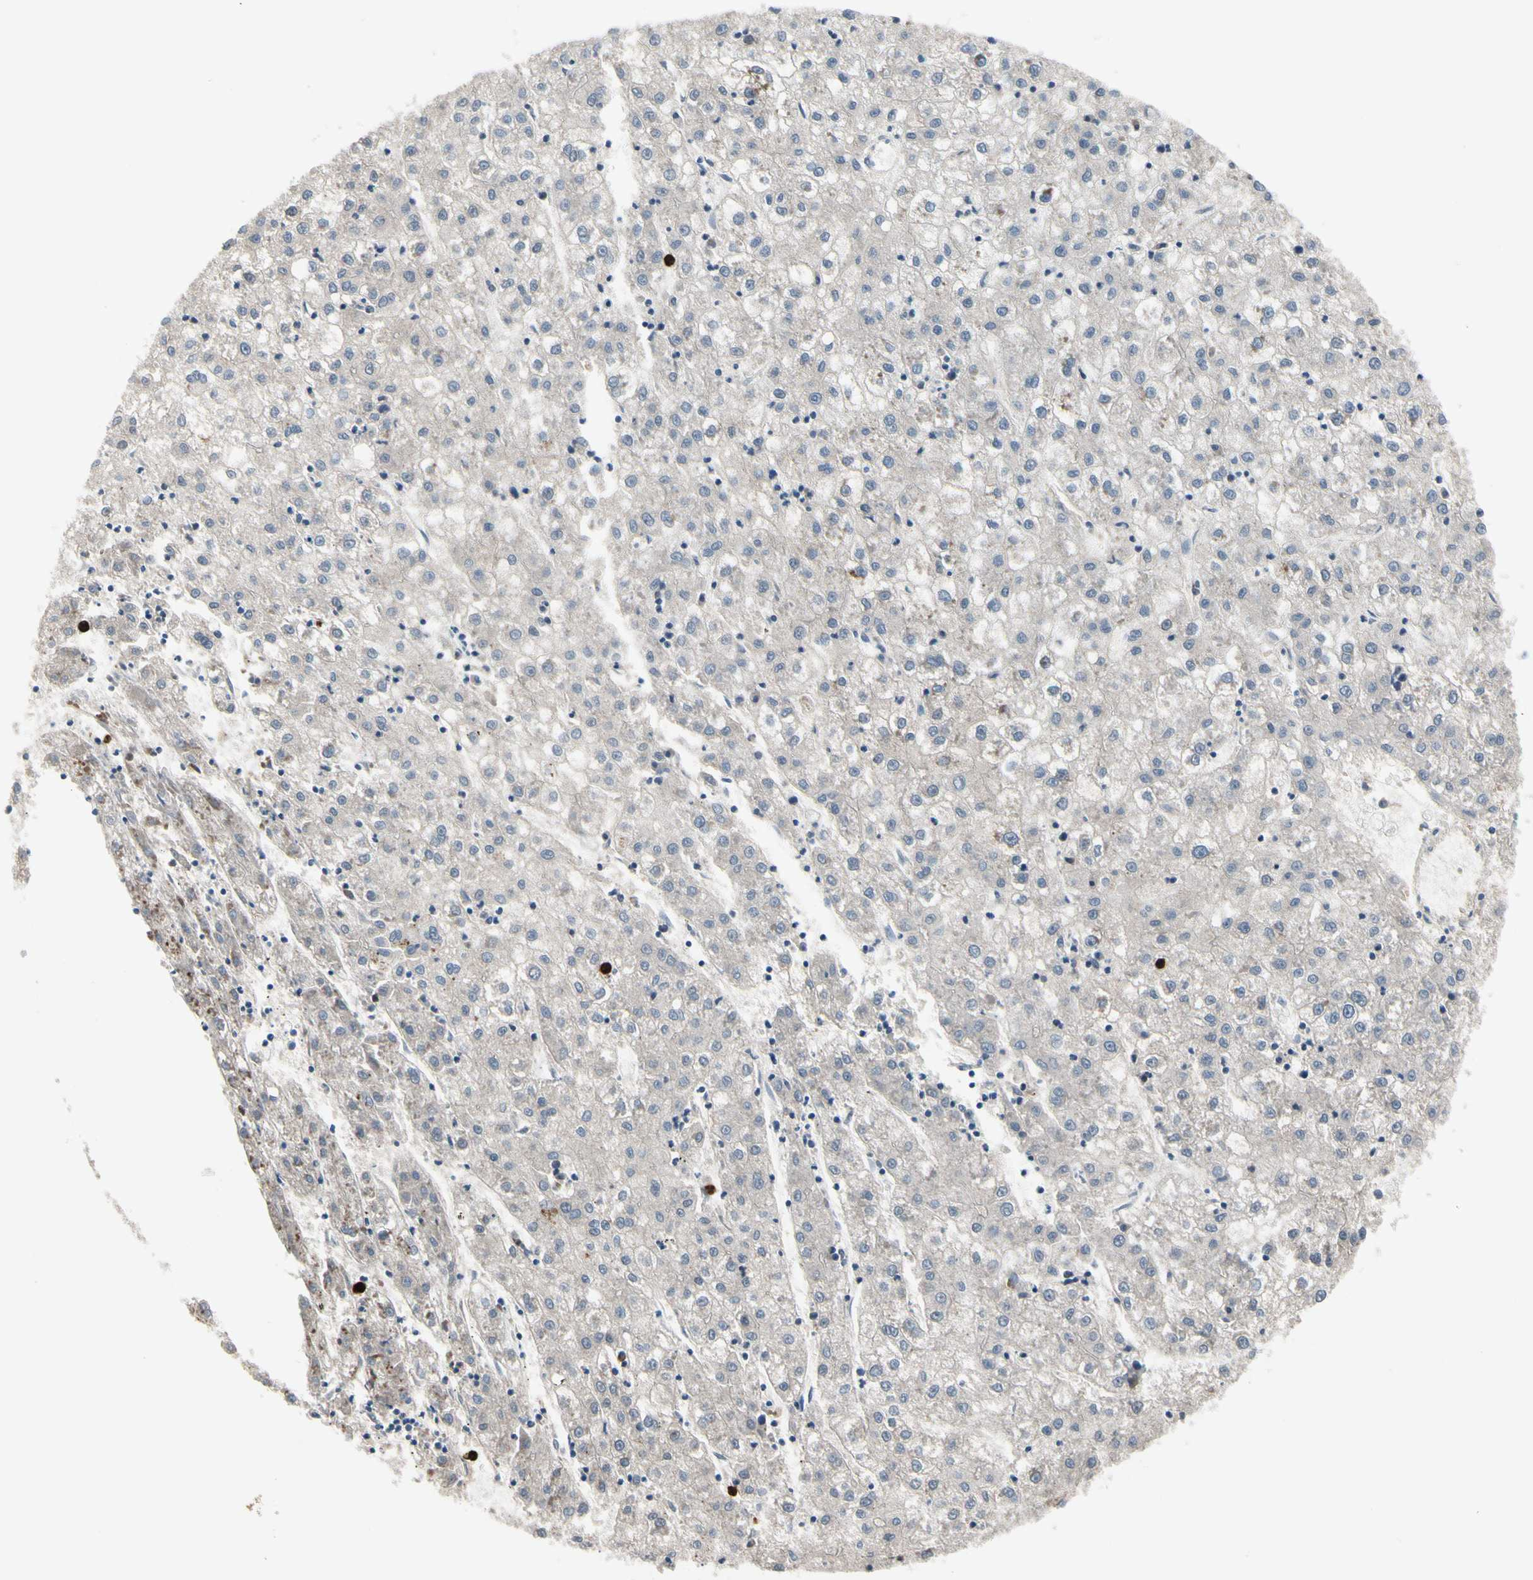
{"staining": {"intensity": "negative", "quantity": "none", "location": "none"}, "tissue": "liver cancer", "cell_type": "Tumor cells", "image_type": "cancer", "snomed": [{"axis": "morphology", "description": "Carcinoma, Hepatocellular, NOS"}, {"axis": "topography", "description": "Liver"}], "caption": "There is no significant expression in tumor cells of liver cancer (hepatocellular carcinoma).", "gene": "HJURP", "patient": {"sex": "male", "age": 72}}